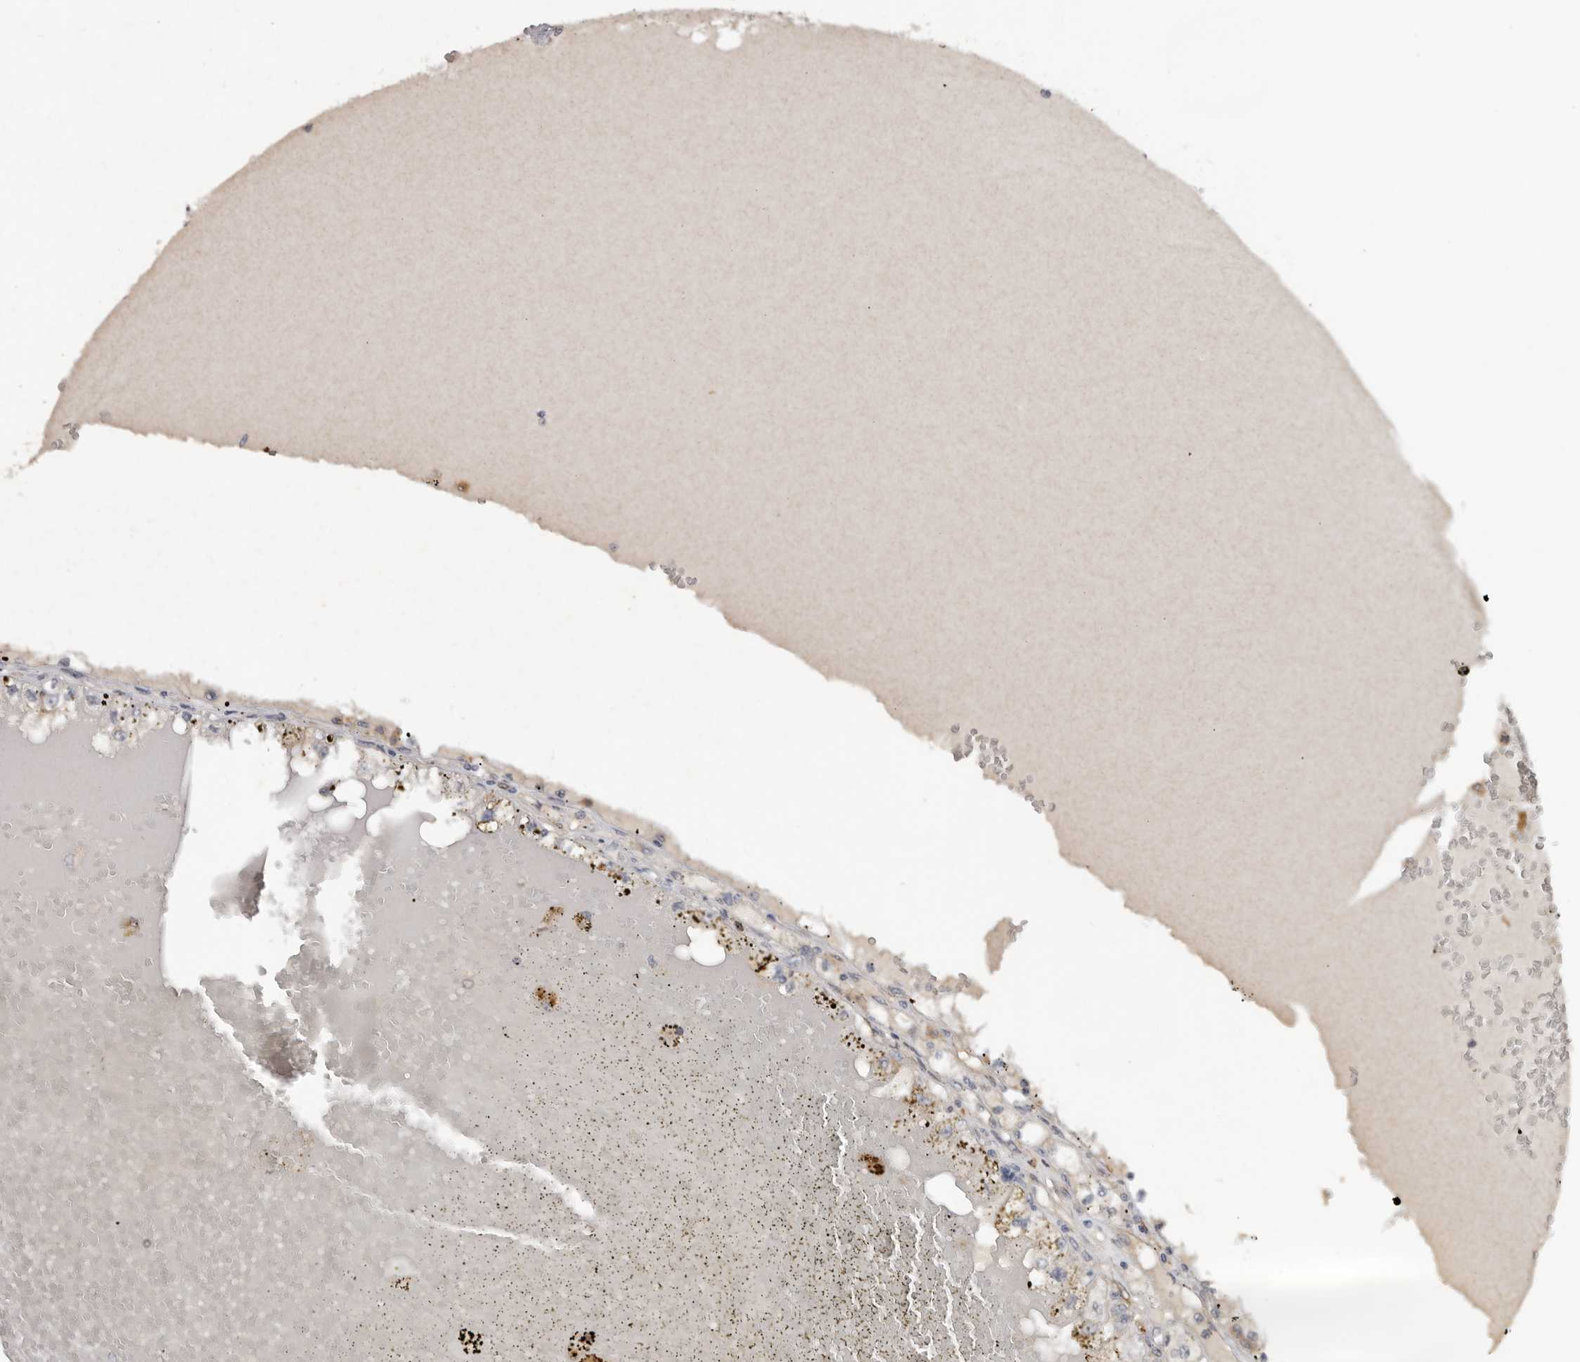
{"staining": {"intensity": "negative", "quantity": "none", "location": "none"}, "tissue": "renal cancer", "cell_type": "Tumor cells", "image_type": "cancer", "snomed": [{"axis": "morphology", "description": "Adenocarcinoma, NOS"}, {"axis": "topography", "description": "Kidney"}], "caption": "There is no significant expression in tumor cells of renal cancer.", "gene": "CDCA8", "patient": {"sex": "male", "age": 56}}